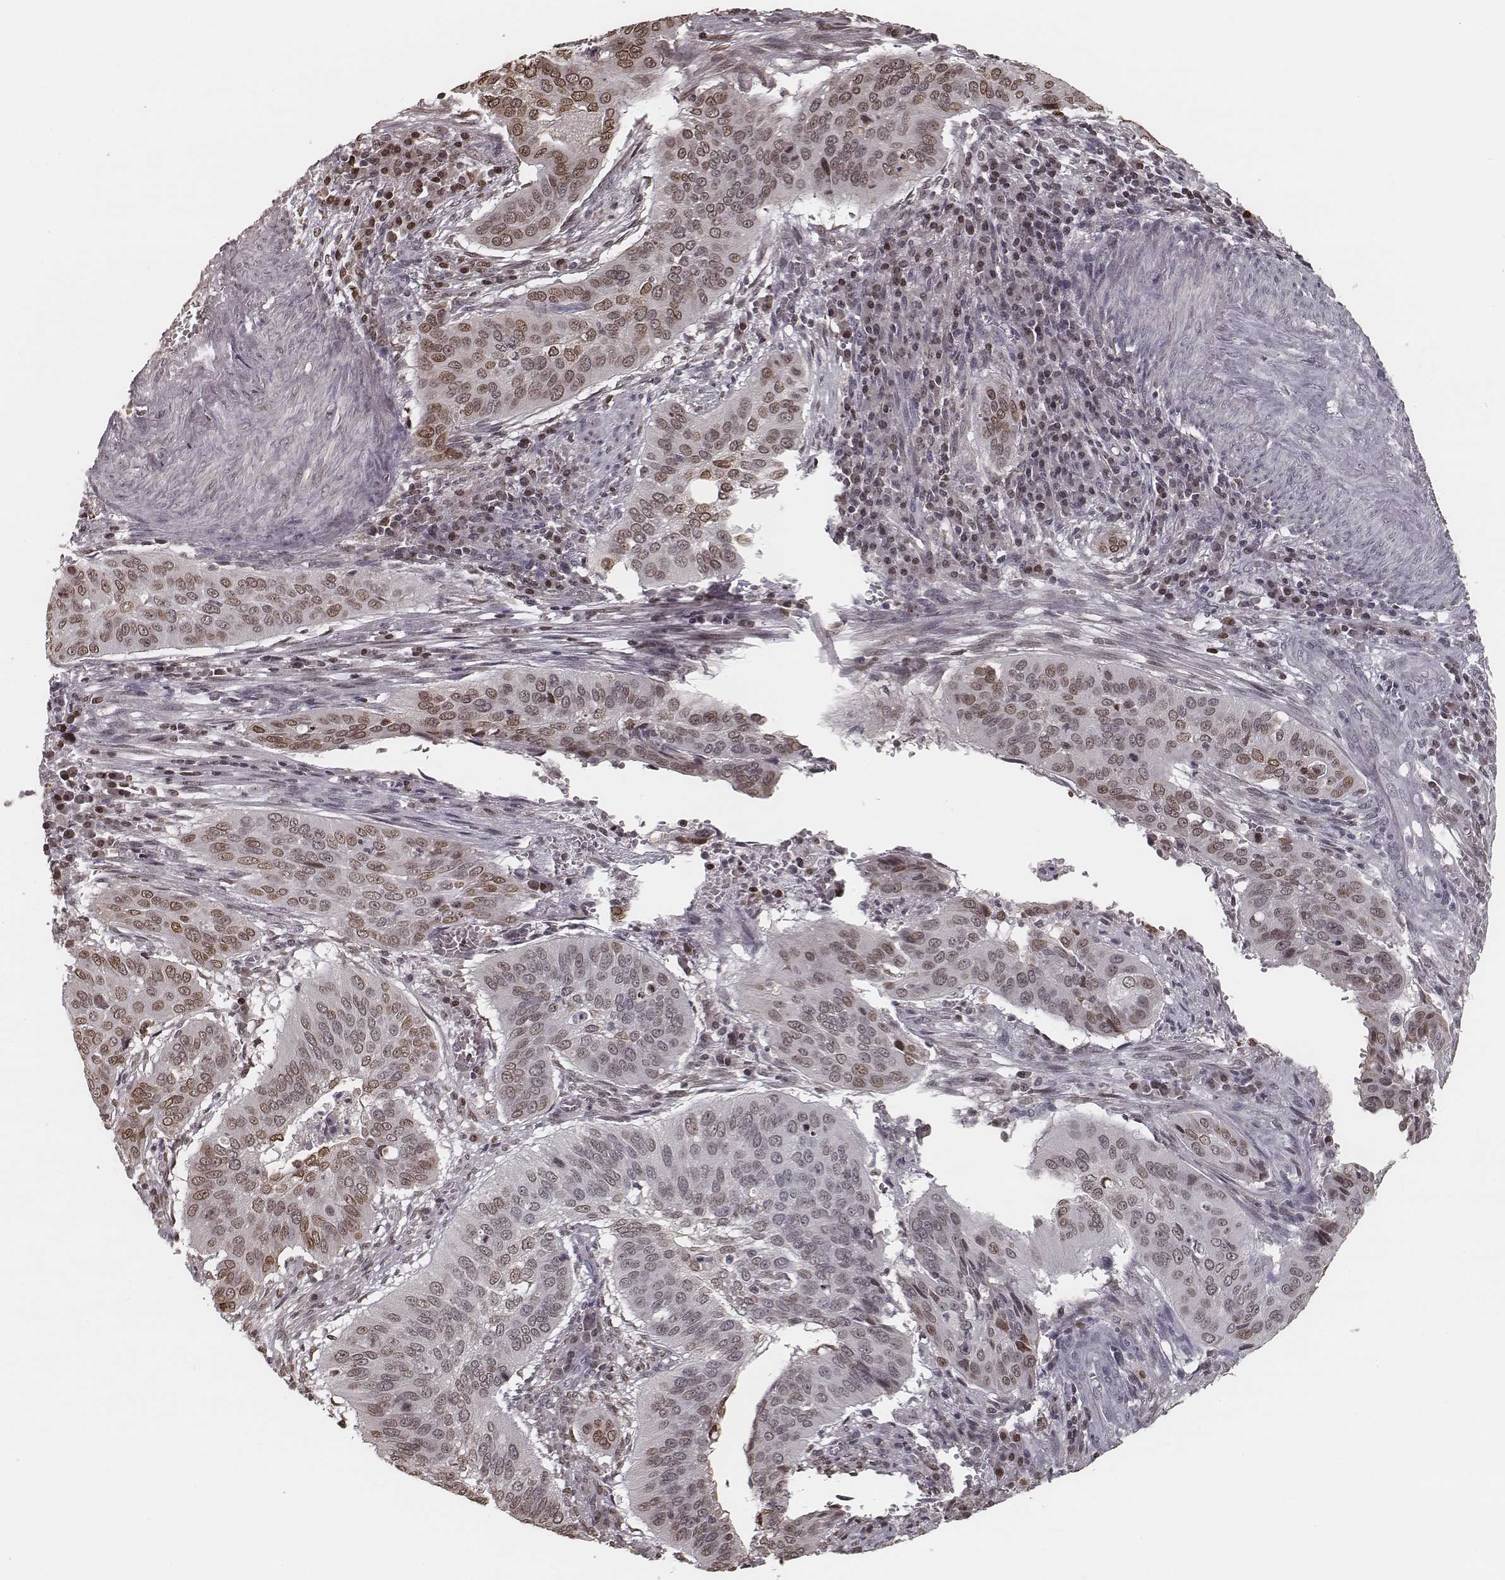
{"staining": {"intensity": "moderate", "quantity": ">75%", "location": "nuclear"}, "tissue": "cervical cancer", "cell_type": "Tumor cells", "image_type": "cancer", "snomed": [{"axis": "morphology", "description": "Squamous cell carcinoma, NOS"}, {"axis": "topography", "description": "Cervix"}], "caption": "This photomicrograph reveals cervical cancer (squamous cell carcinoma) stained with immunohistochemistry to label a protein in brown. The nuclear of tumor cells show moderate positivity for the protein. Nuclei are counter-stained blue.", "gene": "HMGA2", "patient": {"sex": "female", "age": 39}}